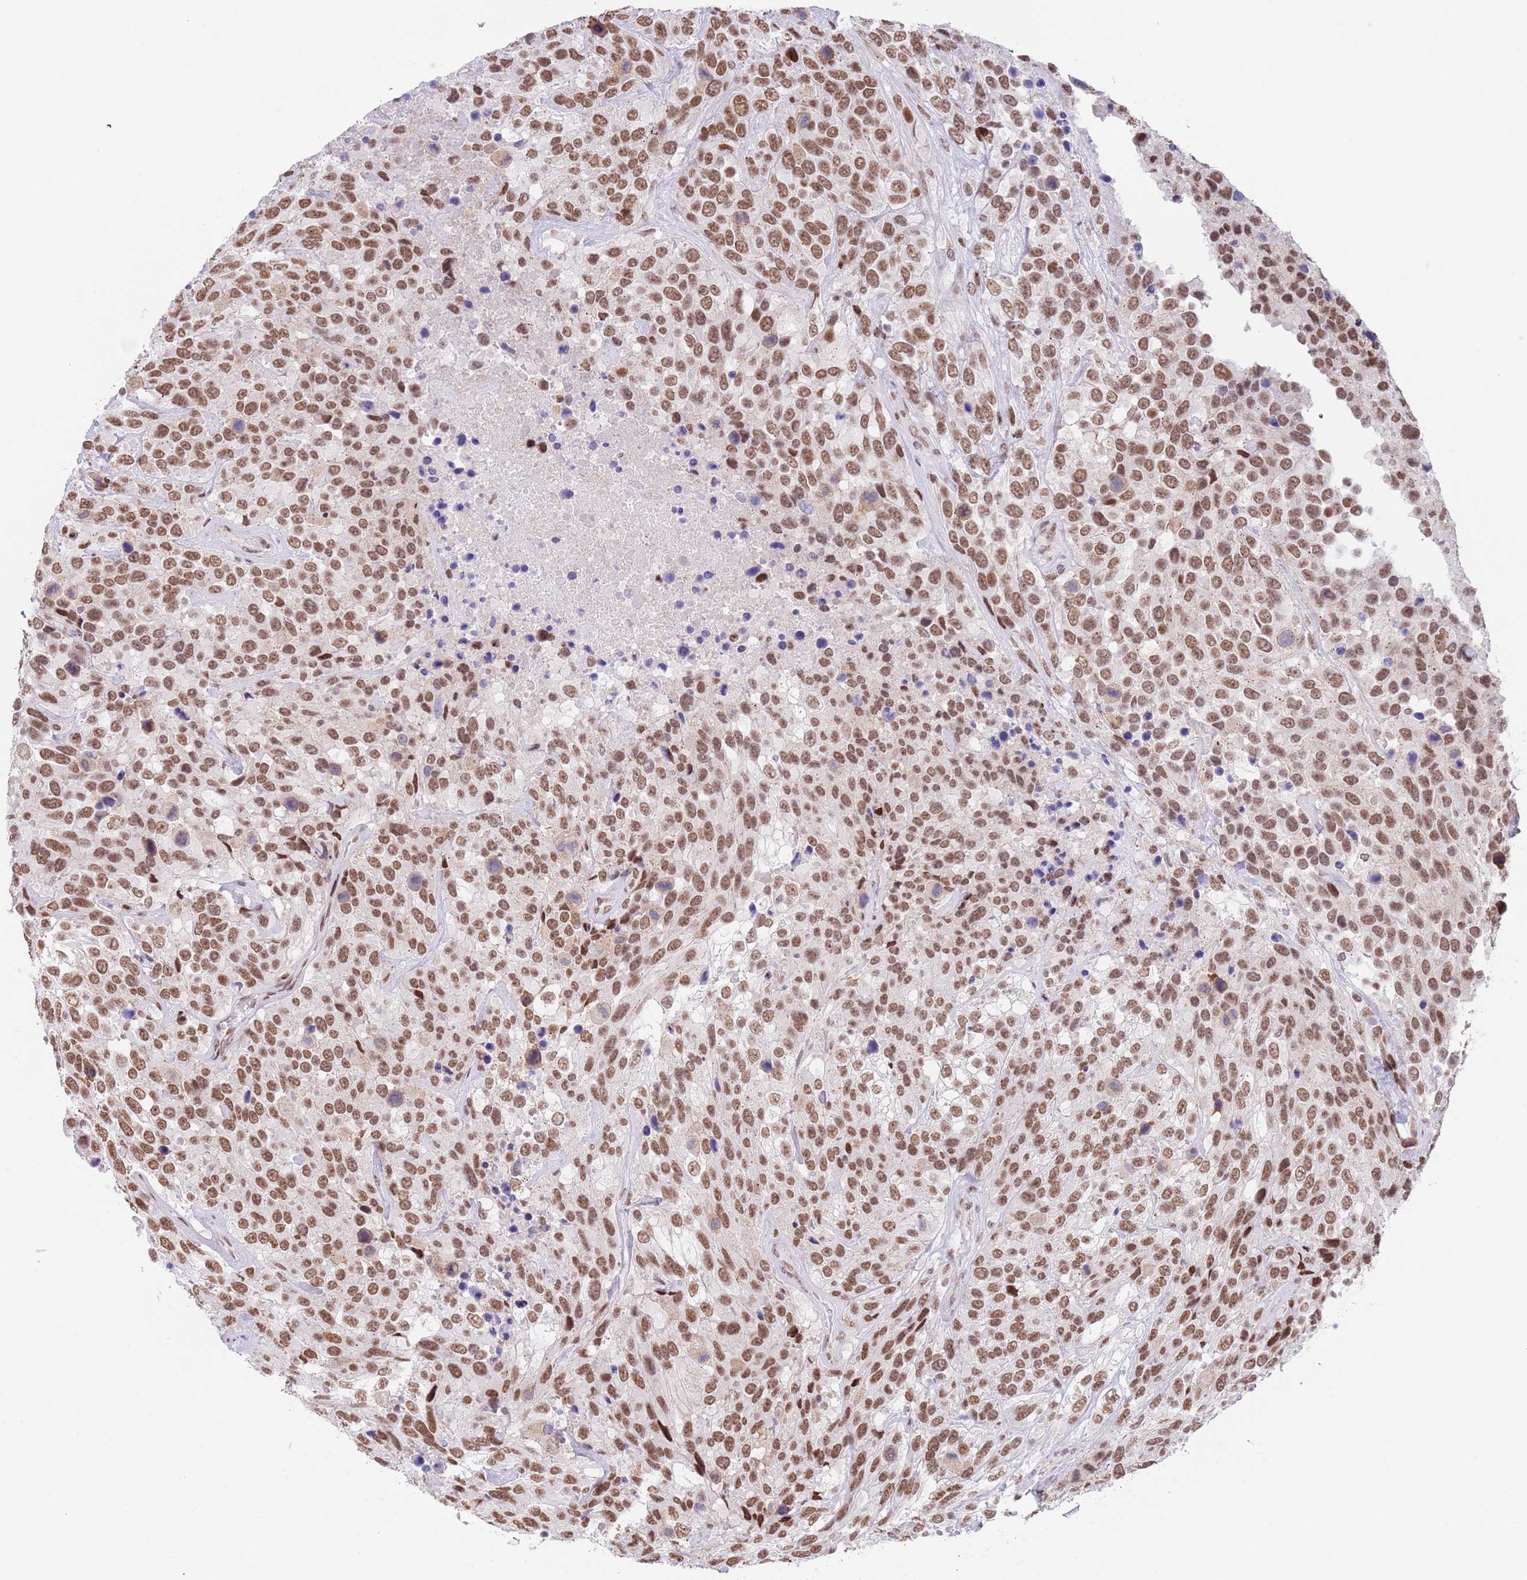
{"staining": {"intensity": "moderate", "quantity": ">75%", "location": "nuclear"}, "tissue": "urothelial cancer", "cell_type": "Tumor cells", "image_type": "cancer", "snomed": [{"axis": "morphology", "description": "Urothelial carcinoma, High grade"}, {"axis": "topography", "description": "Urinary bladder"}], "caption": "This is an image of immunohistochemistry staining of urothelial cancer, which shows moderate positivity in the nuclear of tumor cells.", "gene": "ZNF382", "patient": {"sex": "male", "age": 56}}